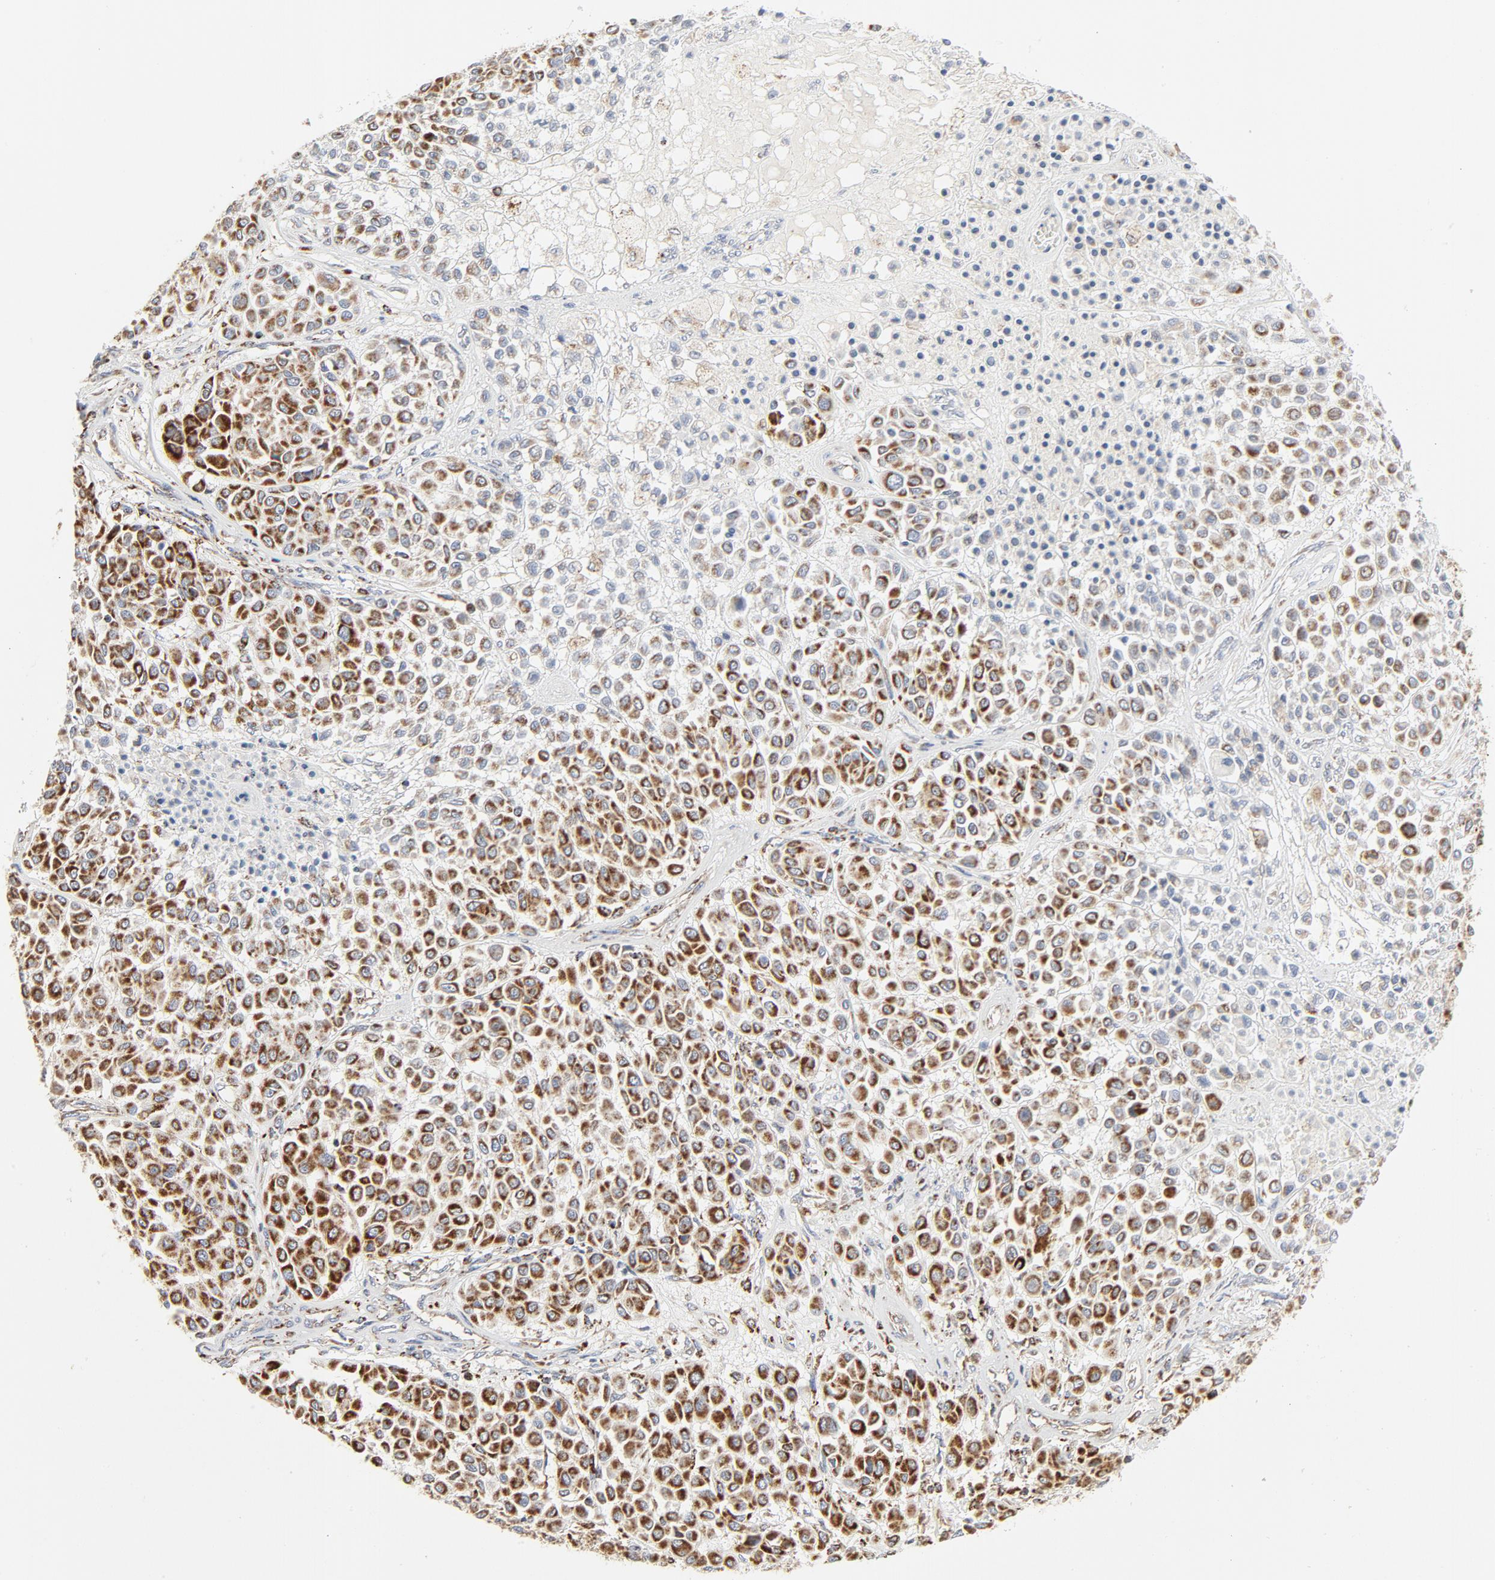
{"staining": {"intensity": "strong", "quantity": ">75%", "location": "cytoplasmic/membranous"}, "tissue": "melanoma", "cell_type": "Tumor cells", "image_type": "cancer", "snomed": [{"axis": "morphology", "description": "Malignant melanoma, Metastatic site"}, {"axis": "topography", "description": "Soft tissue"}], "caption": "Immunohistochemistry histopathology image of neoplastic tissue: human malignant melanoma (metastatic site) stained using immunohistochemistry (IHC) shows high levels of strong protein expression localized specifically in the cytoplasmic/membranous of tumor cells, appearing as a cytoplasmic/membranous brown color.", "gene": "SETD3", "patient": {"sex": "male", "age": 41}}